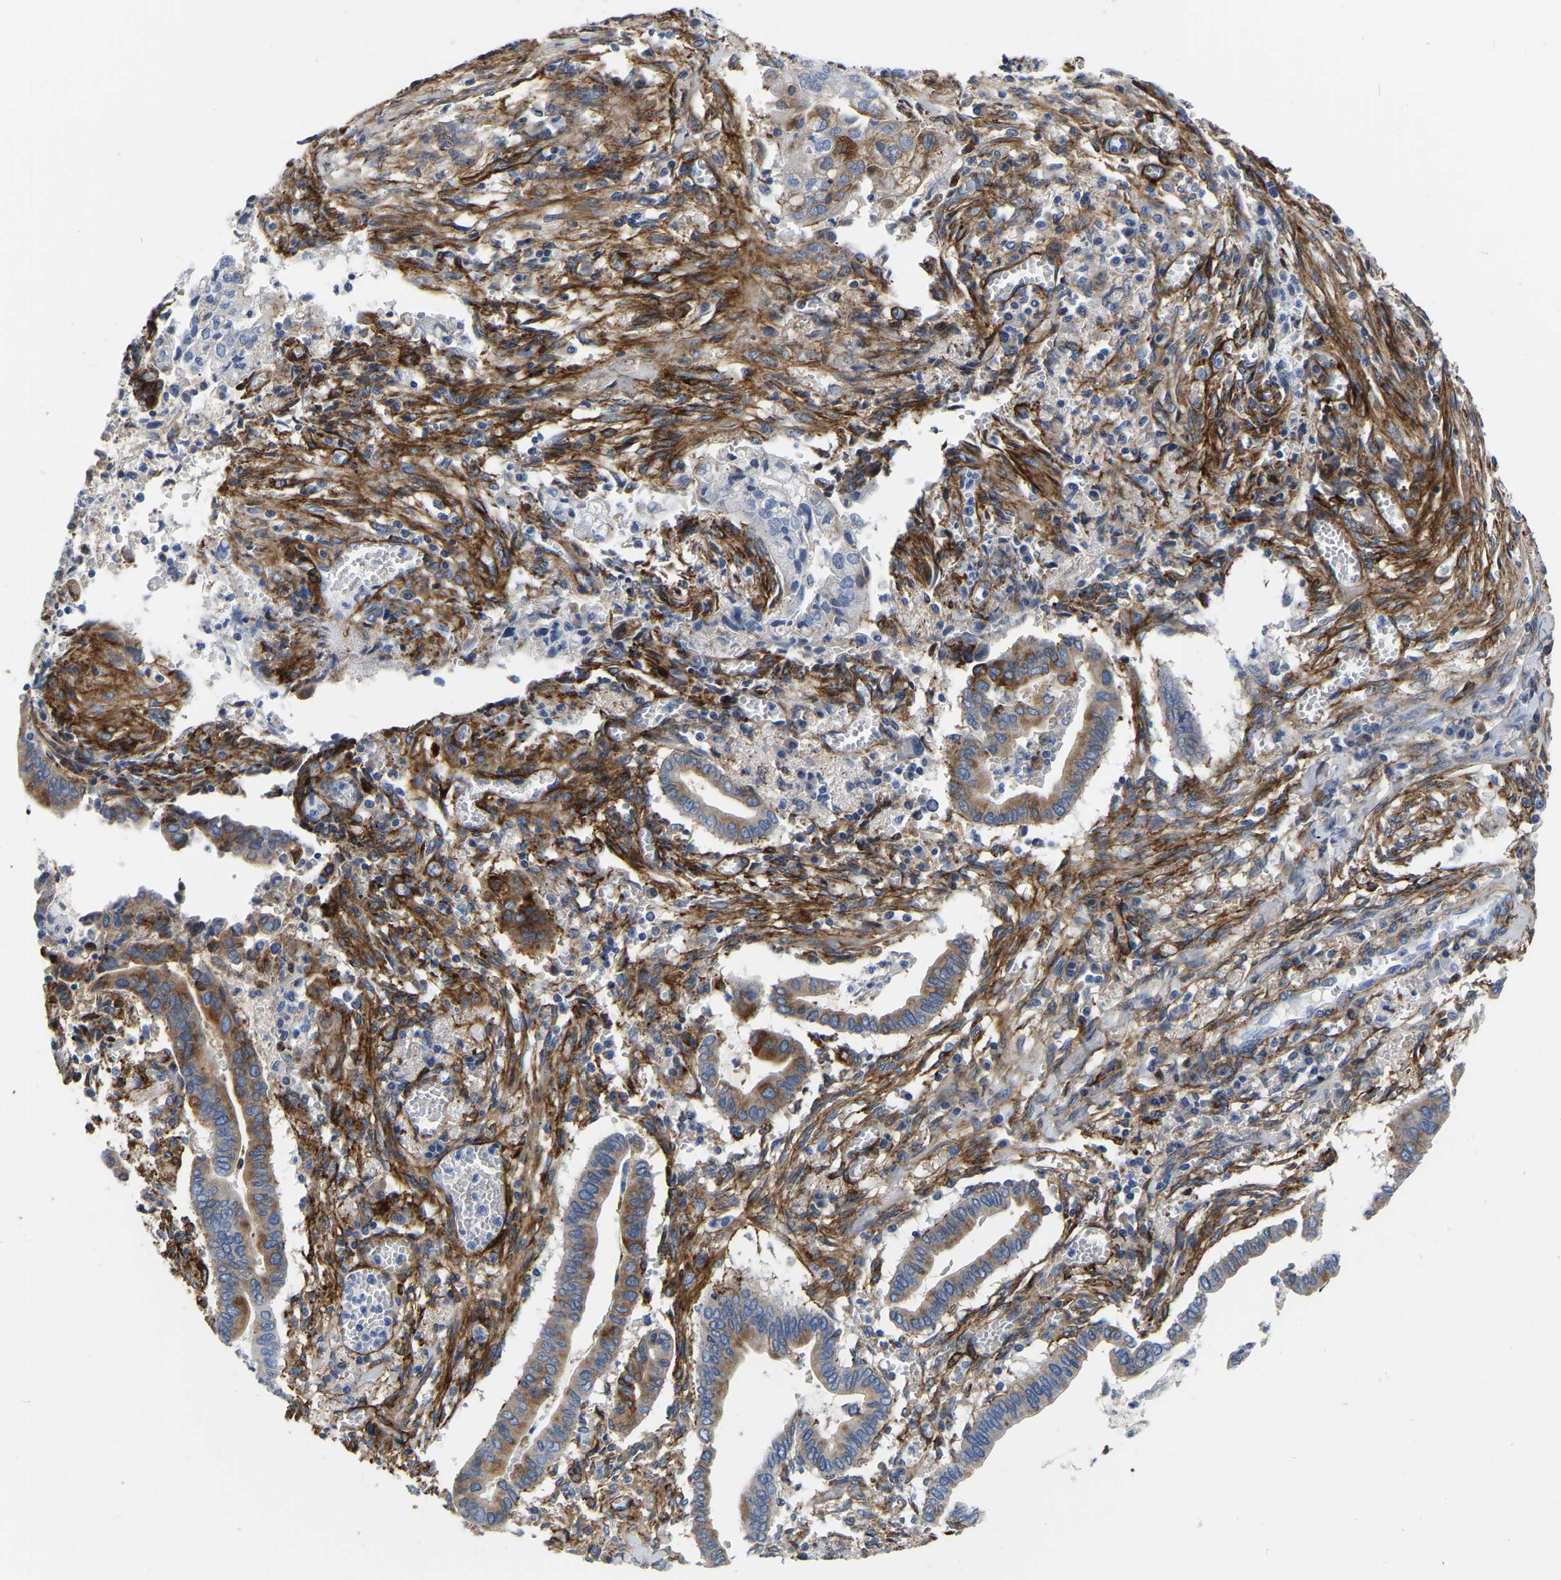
{"staining": {"intensity": "moderate", "quantity": ">75%", "location": "cytoplasmic/membranous"}, "tissue": "cervical cancer", "cell_type": "Tumor cells", "image_type": "cancer", "snomed": [{"axis": "morphology", "description": "Adenocarcinoma, NOS"}, {"axis": "topography", "description": "Cervix"}], "caption": "A brown stain shows moderate cytoplasmic/membranous positivity of a protein in adenocarcinoma (cervical) tumor cells.", "gene": "COL6A1", "patient": {"sex": "female", "age": 44}}